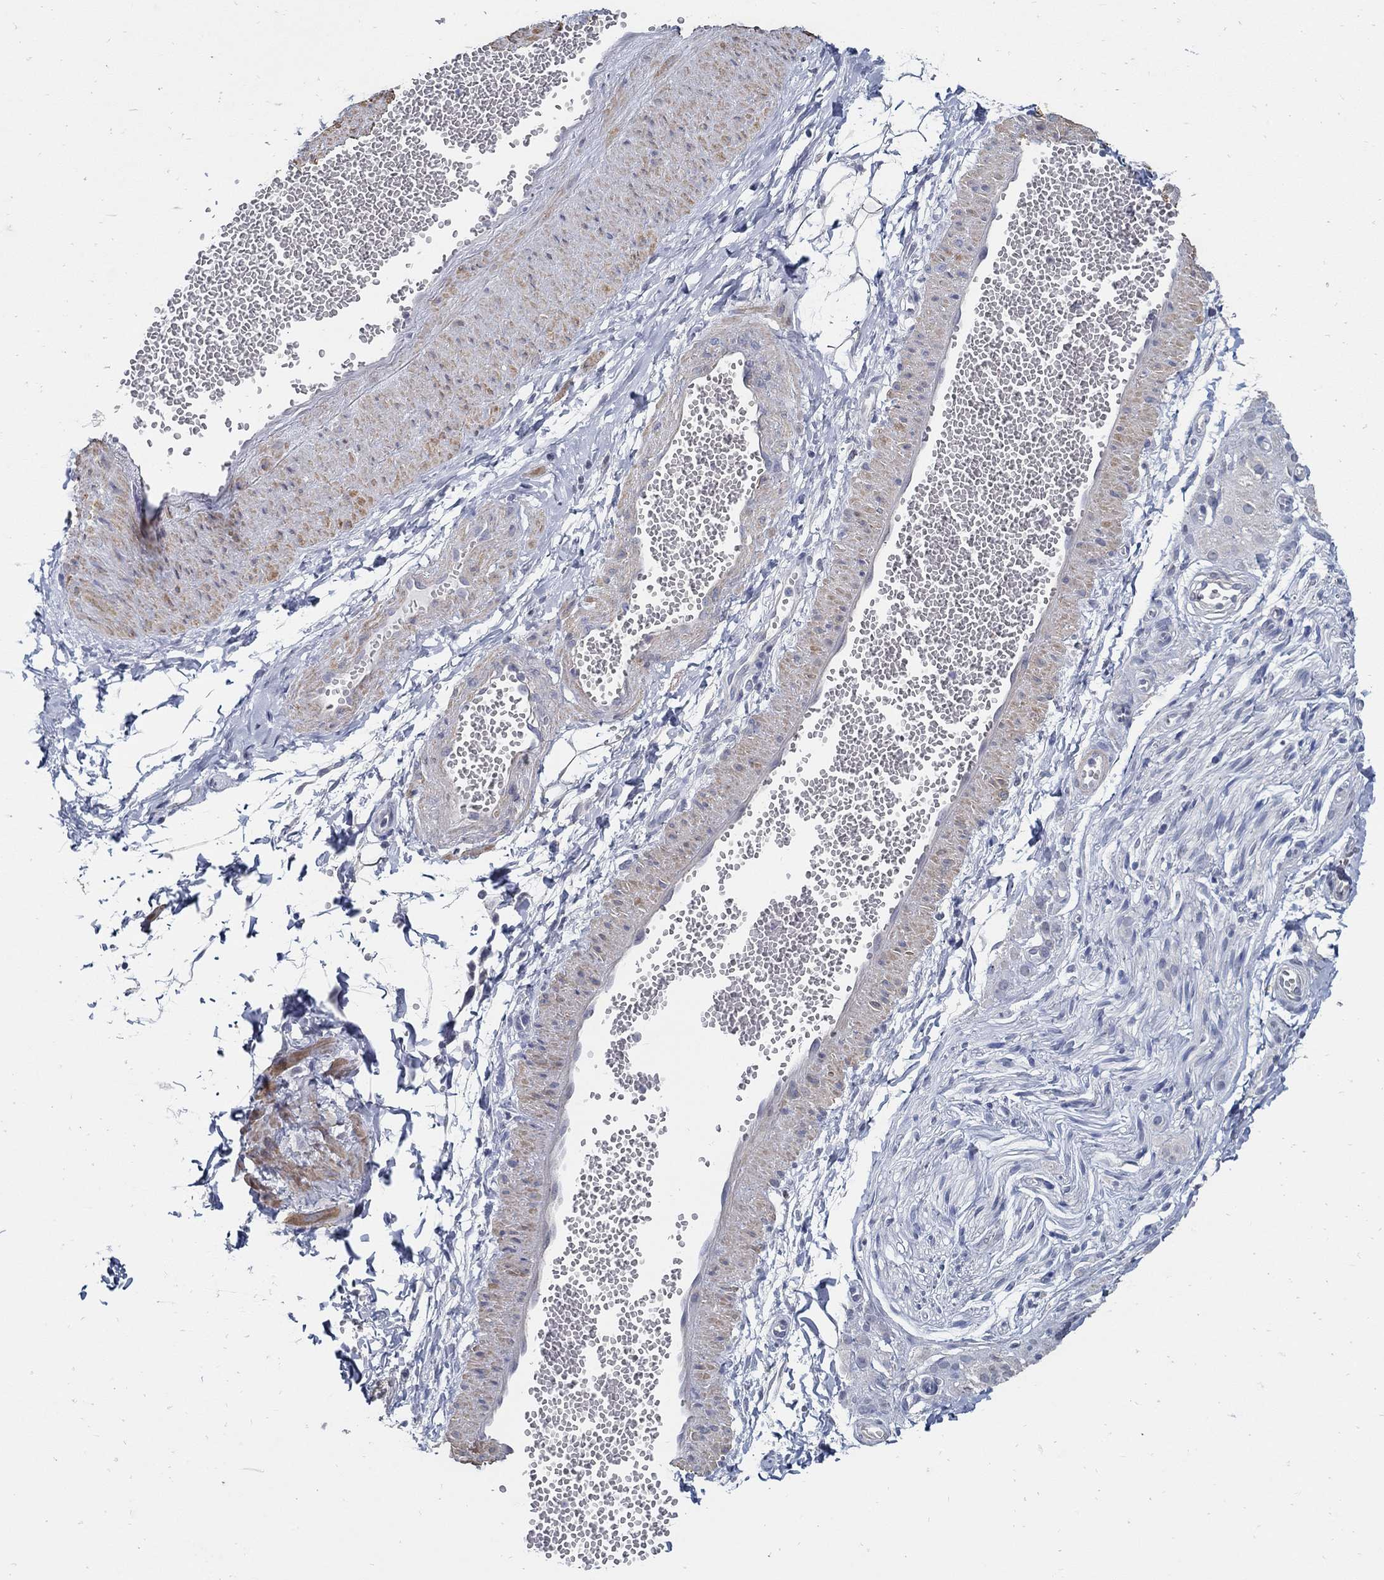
{"staining": {"intensity": "negative", "quantity": "none", "location": "none"}, "tissue": "adipose tissue", "cell_type": "Adipocytes", "image_type": "normal", "snomed": [{"axis": "morphology", "description": "Normal tissue, NOS"}, {"axis": "topography", "description": "Smooth muscle"}, {"axis": "topography", "description": "Peripheral nerve tissue"}], "caption": "Adipocytes are negative for brown protein staining in normal adipose tissue.", "gene": "USP29", "patient": {"sex": "male", "age": 22}}